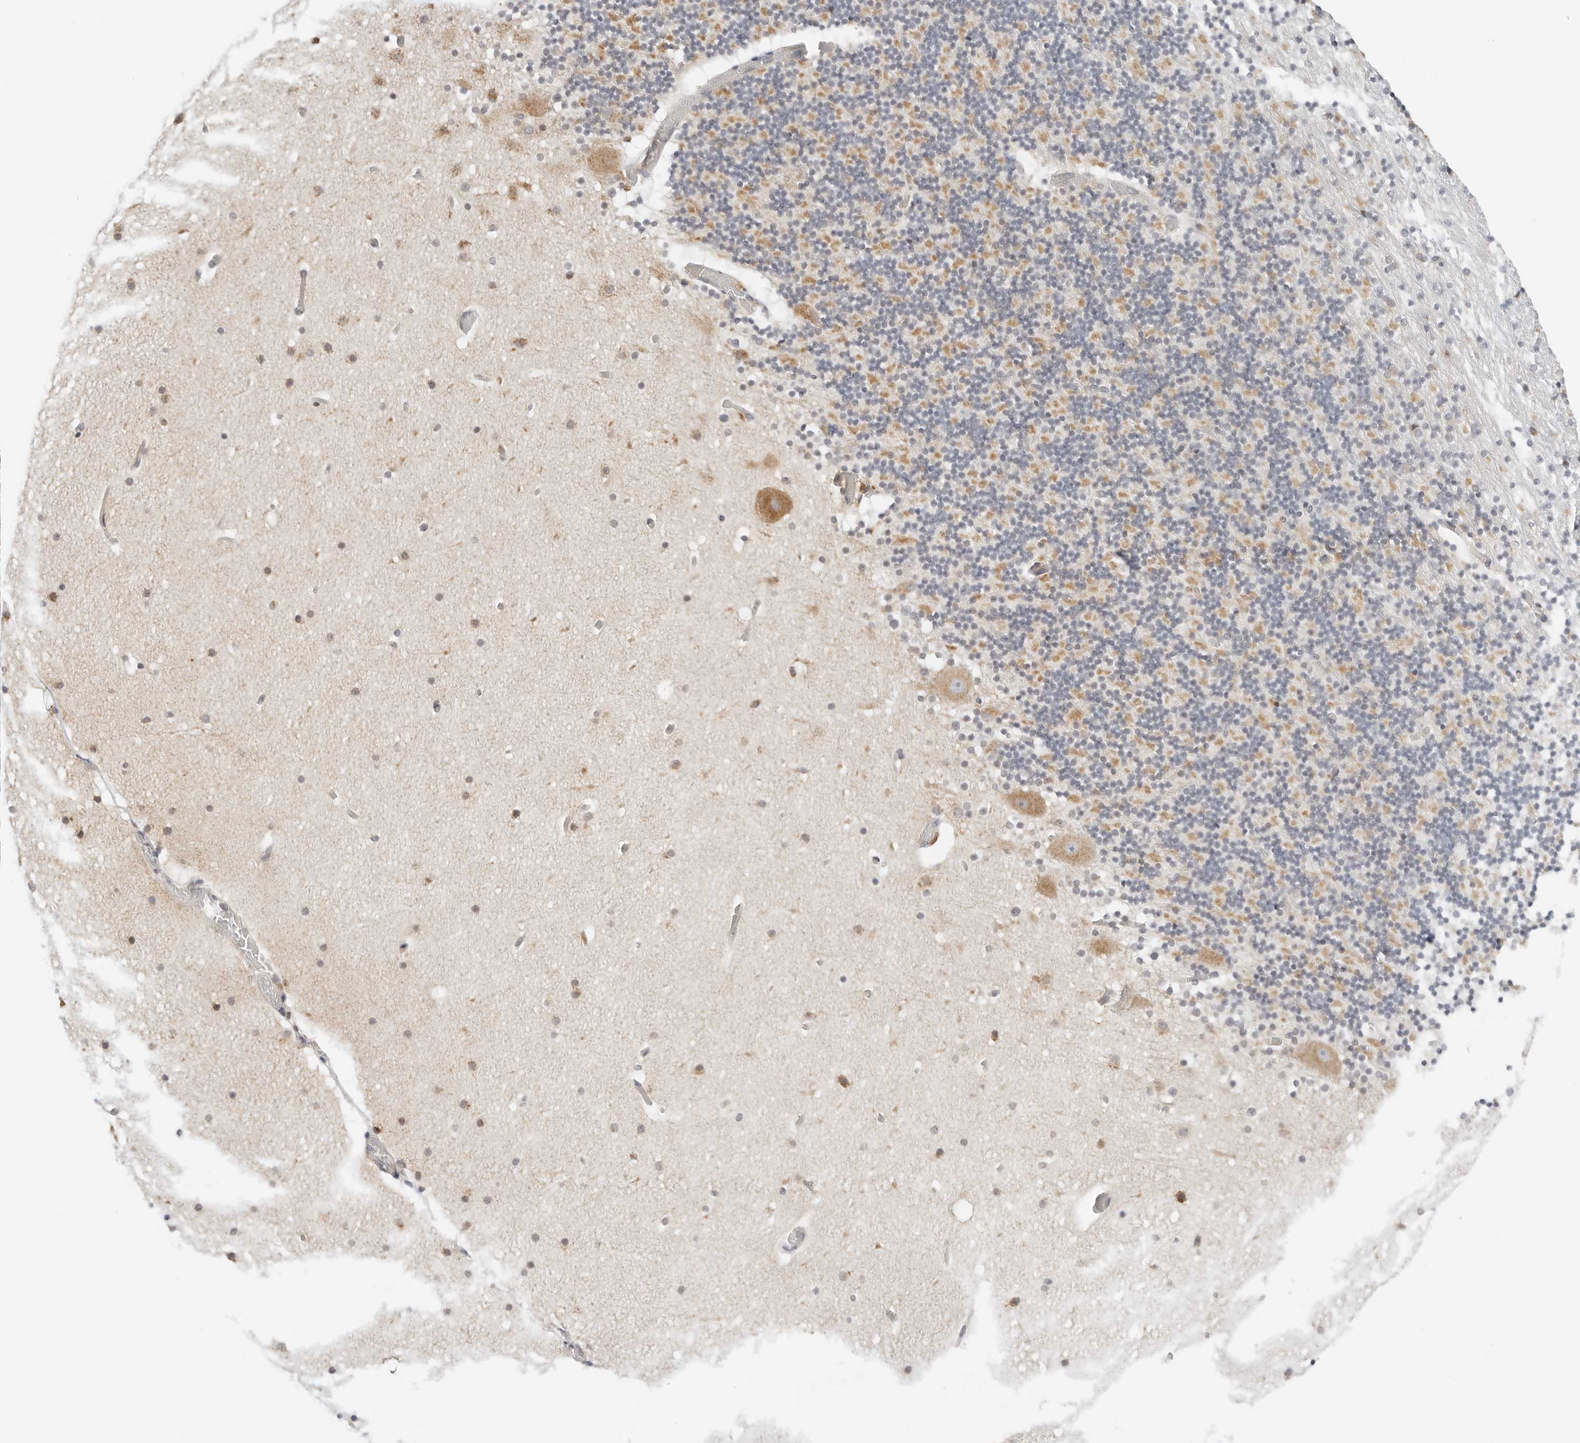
{"staining": {"intensity": "negative", "quantity": "none", "location": "none"}, "tissue": "cerebellum", "cell_type": "Cells in granular layer", "image_type": "normal", "snomed": [{"axis": "morphology", "description": "Normal tissue, NOS"}, {"axis": "topography", "description": "Cerebellum"}], "caption": "DAB (3,3'-diaminobenzidine) immunohistochemical staining of benign human cerebellum demonstrates no significant expression in cells in granular layer.", "gene": "RC3H1", "patient": {"sex": "male", "age": 57}}